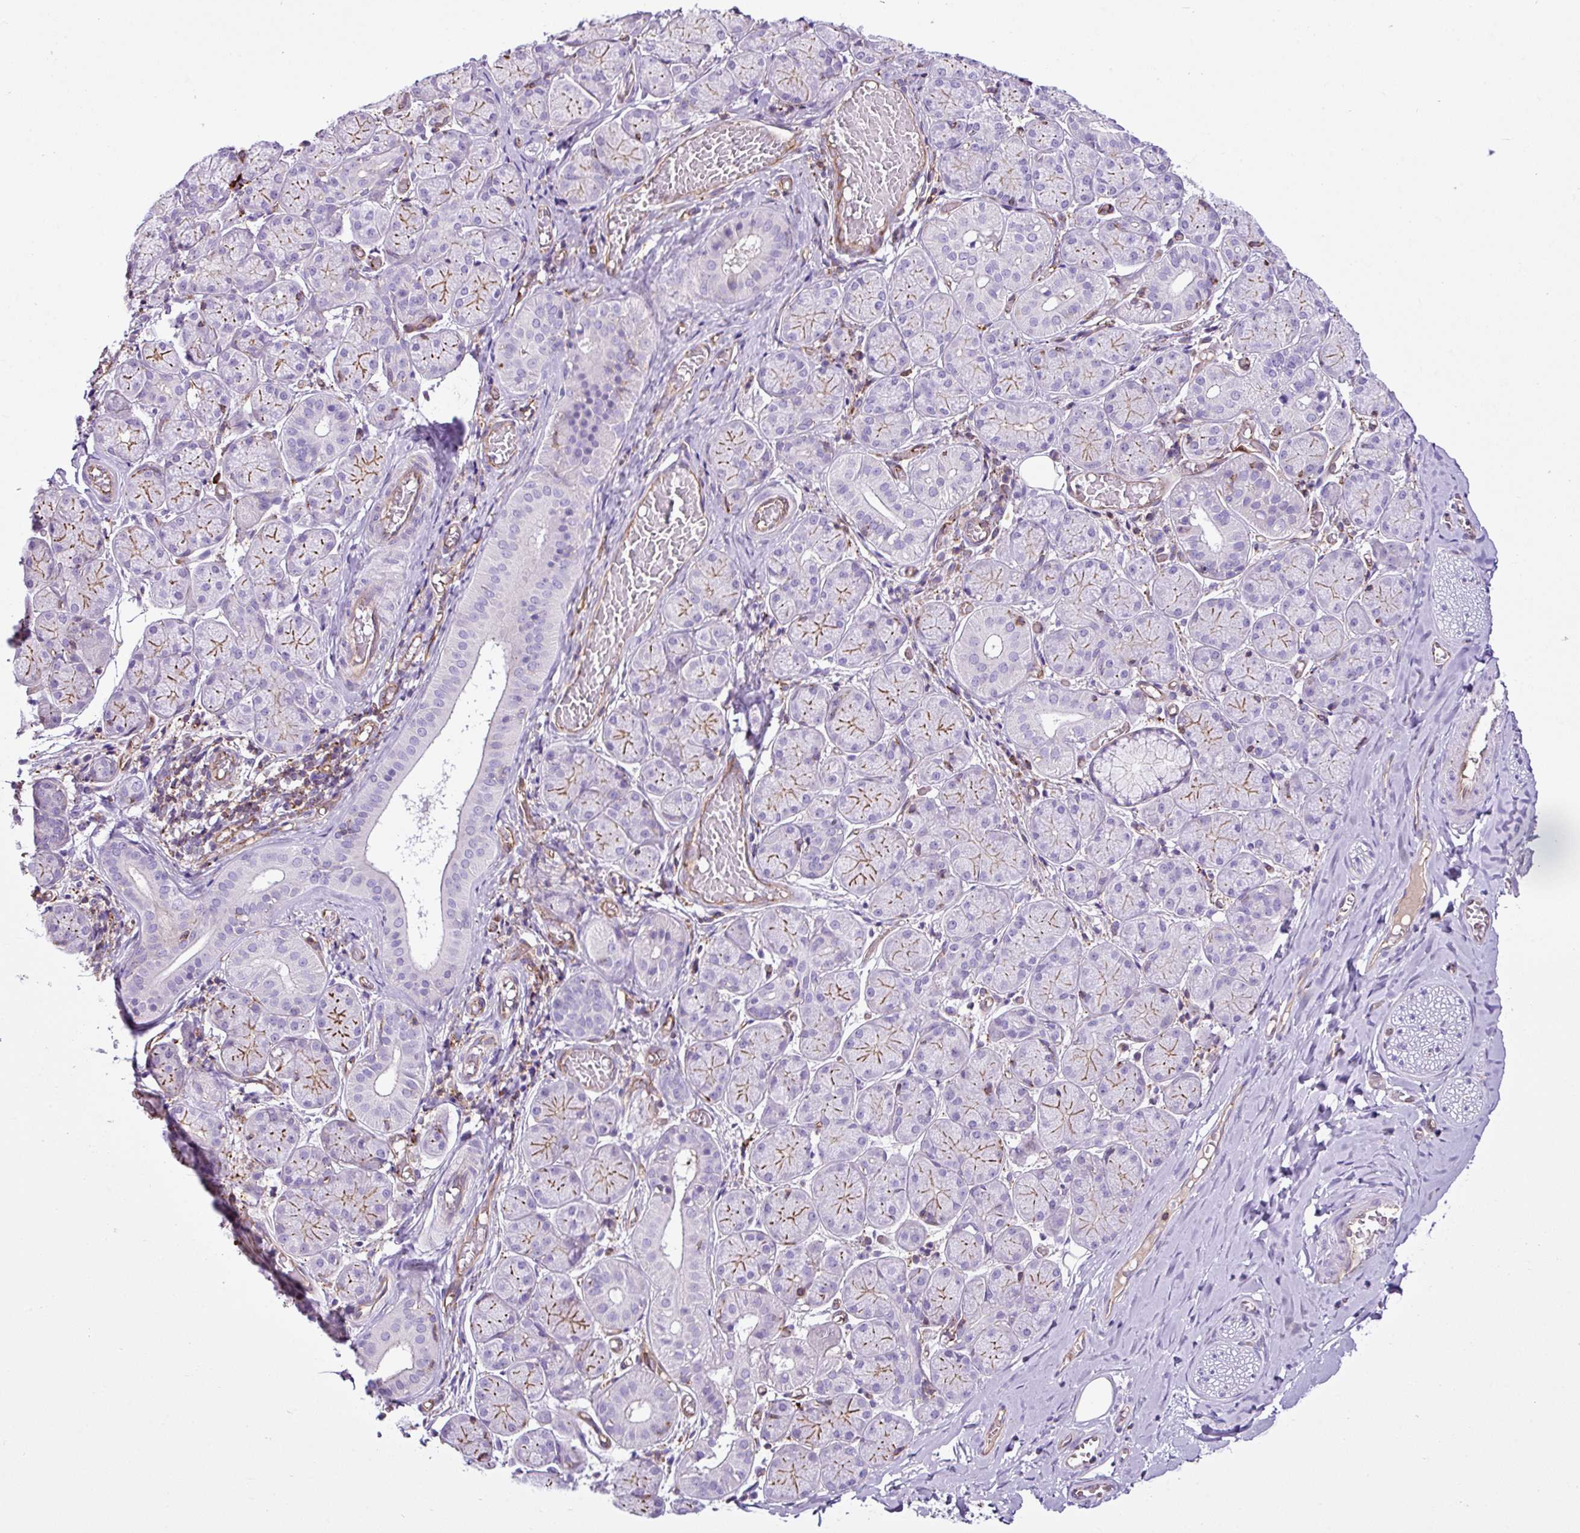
{"staining": {"intensity": "negative", "quantity": "none", "location": "none"}, "tissue": "adipose tissue", "cell_type": "Adipocytes", "image_type": "normal", "snomed": [{"axis": "morphology", "description": "Normal tissue, NOS"}, {"axis": "topography", "description": "Salivary gland"}, {"axis": "topography", "description": "Peripheral nerve tissue"}], "caption": "A high-resolution histopathology image shows immunohistochemistry staining of normal adipose tissue, which displays no significant expression in adipocytes.", "gene": "EME2", "patient": {"sex": "female", "age": 24}}